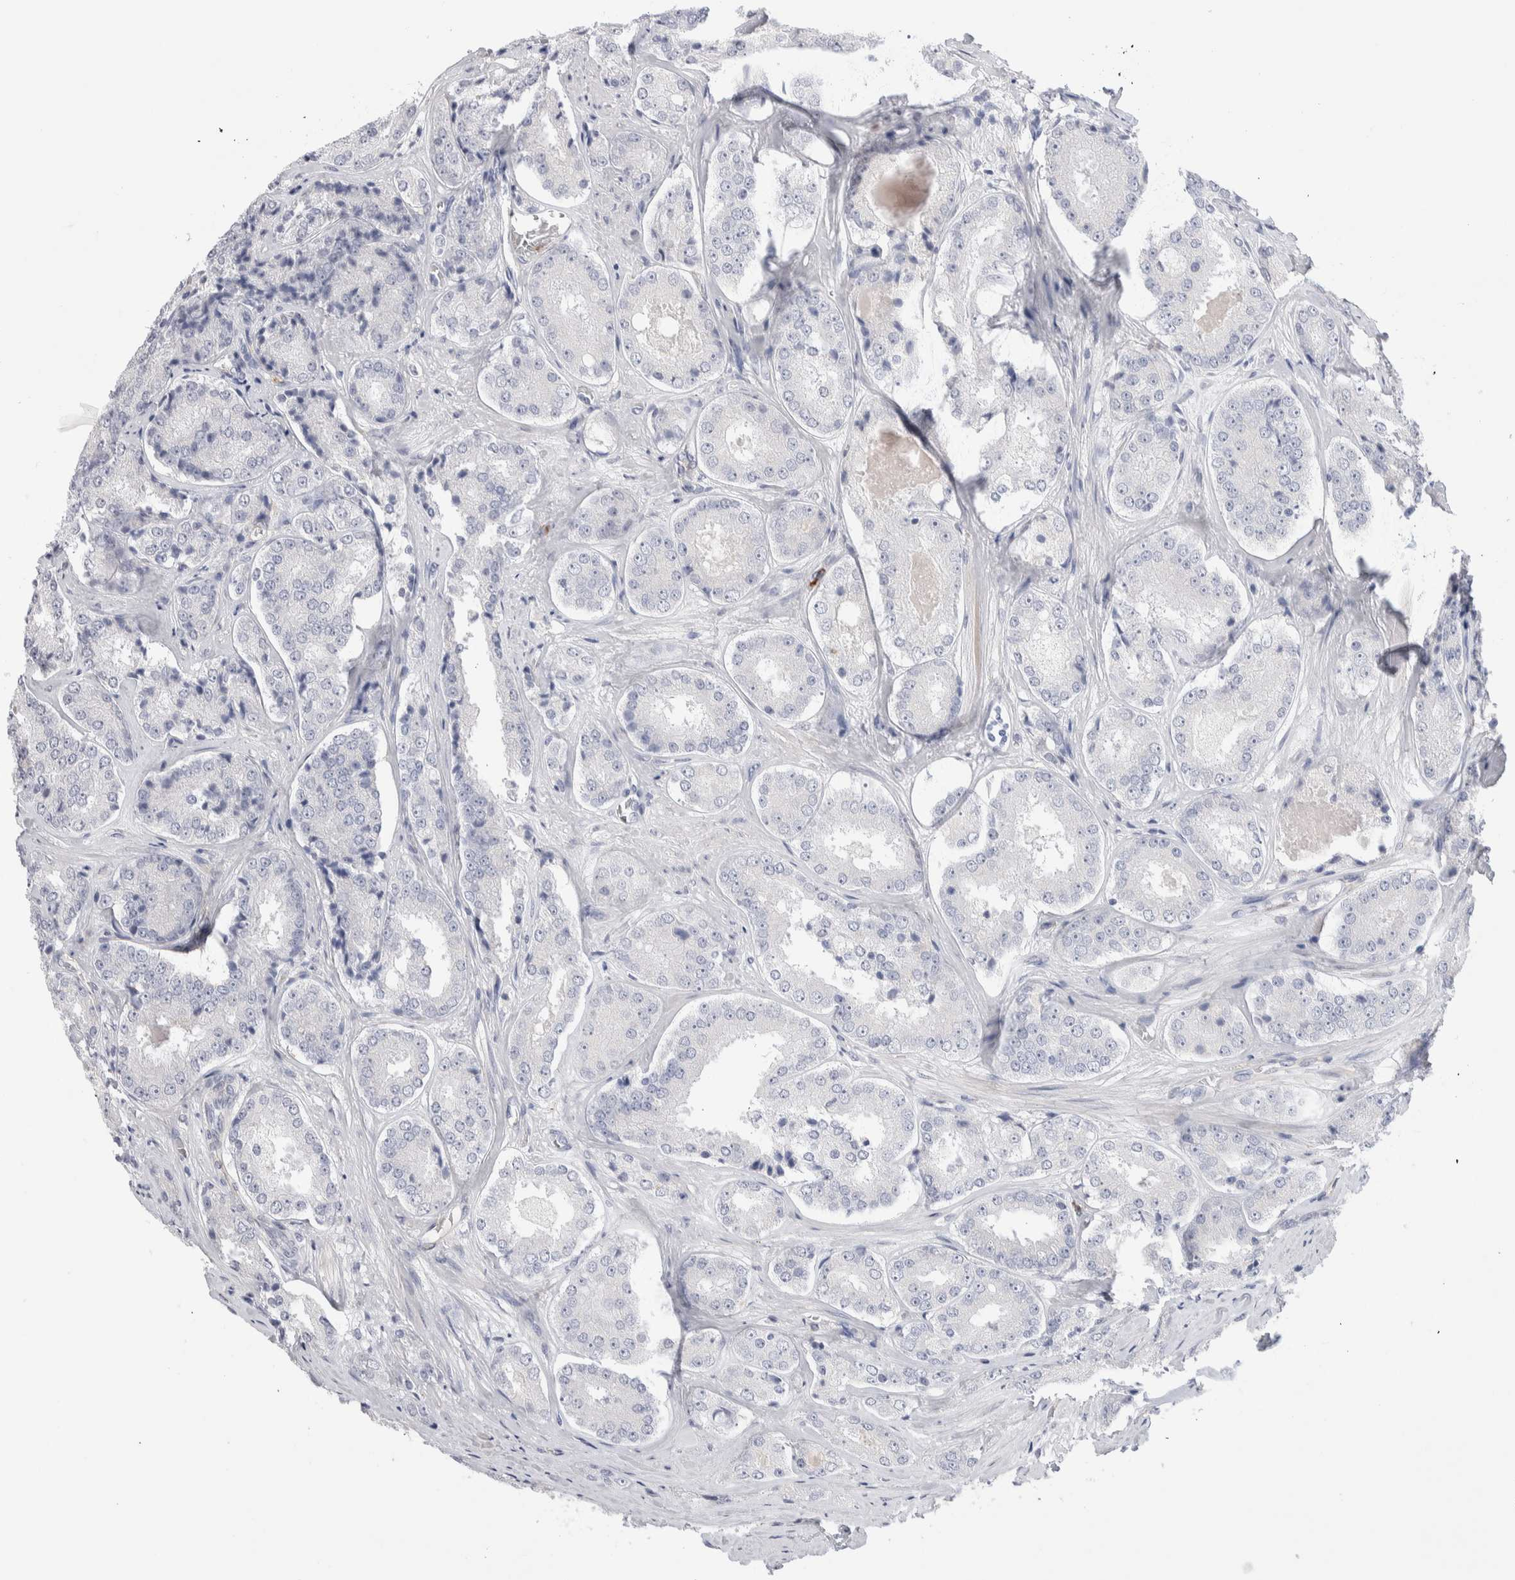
{"staining": {"intensity": "negative", "quantity": "none", "location": "none"}, "tissue": "prostate cancer", "cell_type": "Tumor cells", "image_type": "cancer", "snomed": [{"axis": "morphology", "description": "Adenocarcinoma, High grade"}, {"axis": "topography", "description": "Prostate"}], "caption": "There is no significant staining in tumor cells of prostate cancer.", "gene": "SEPTIN4", "patient": {"sex": "male", "age": 65}}